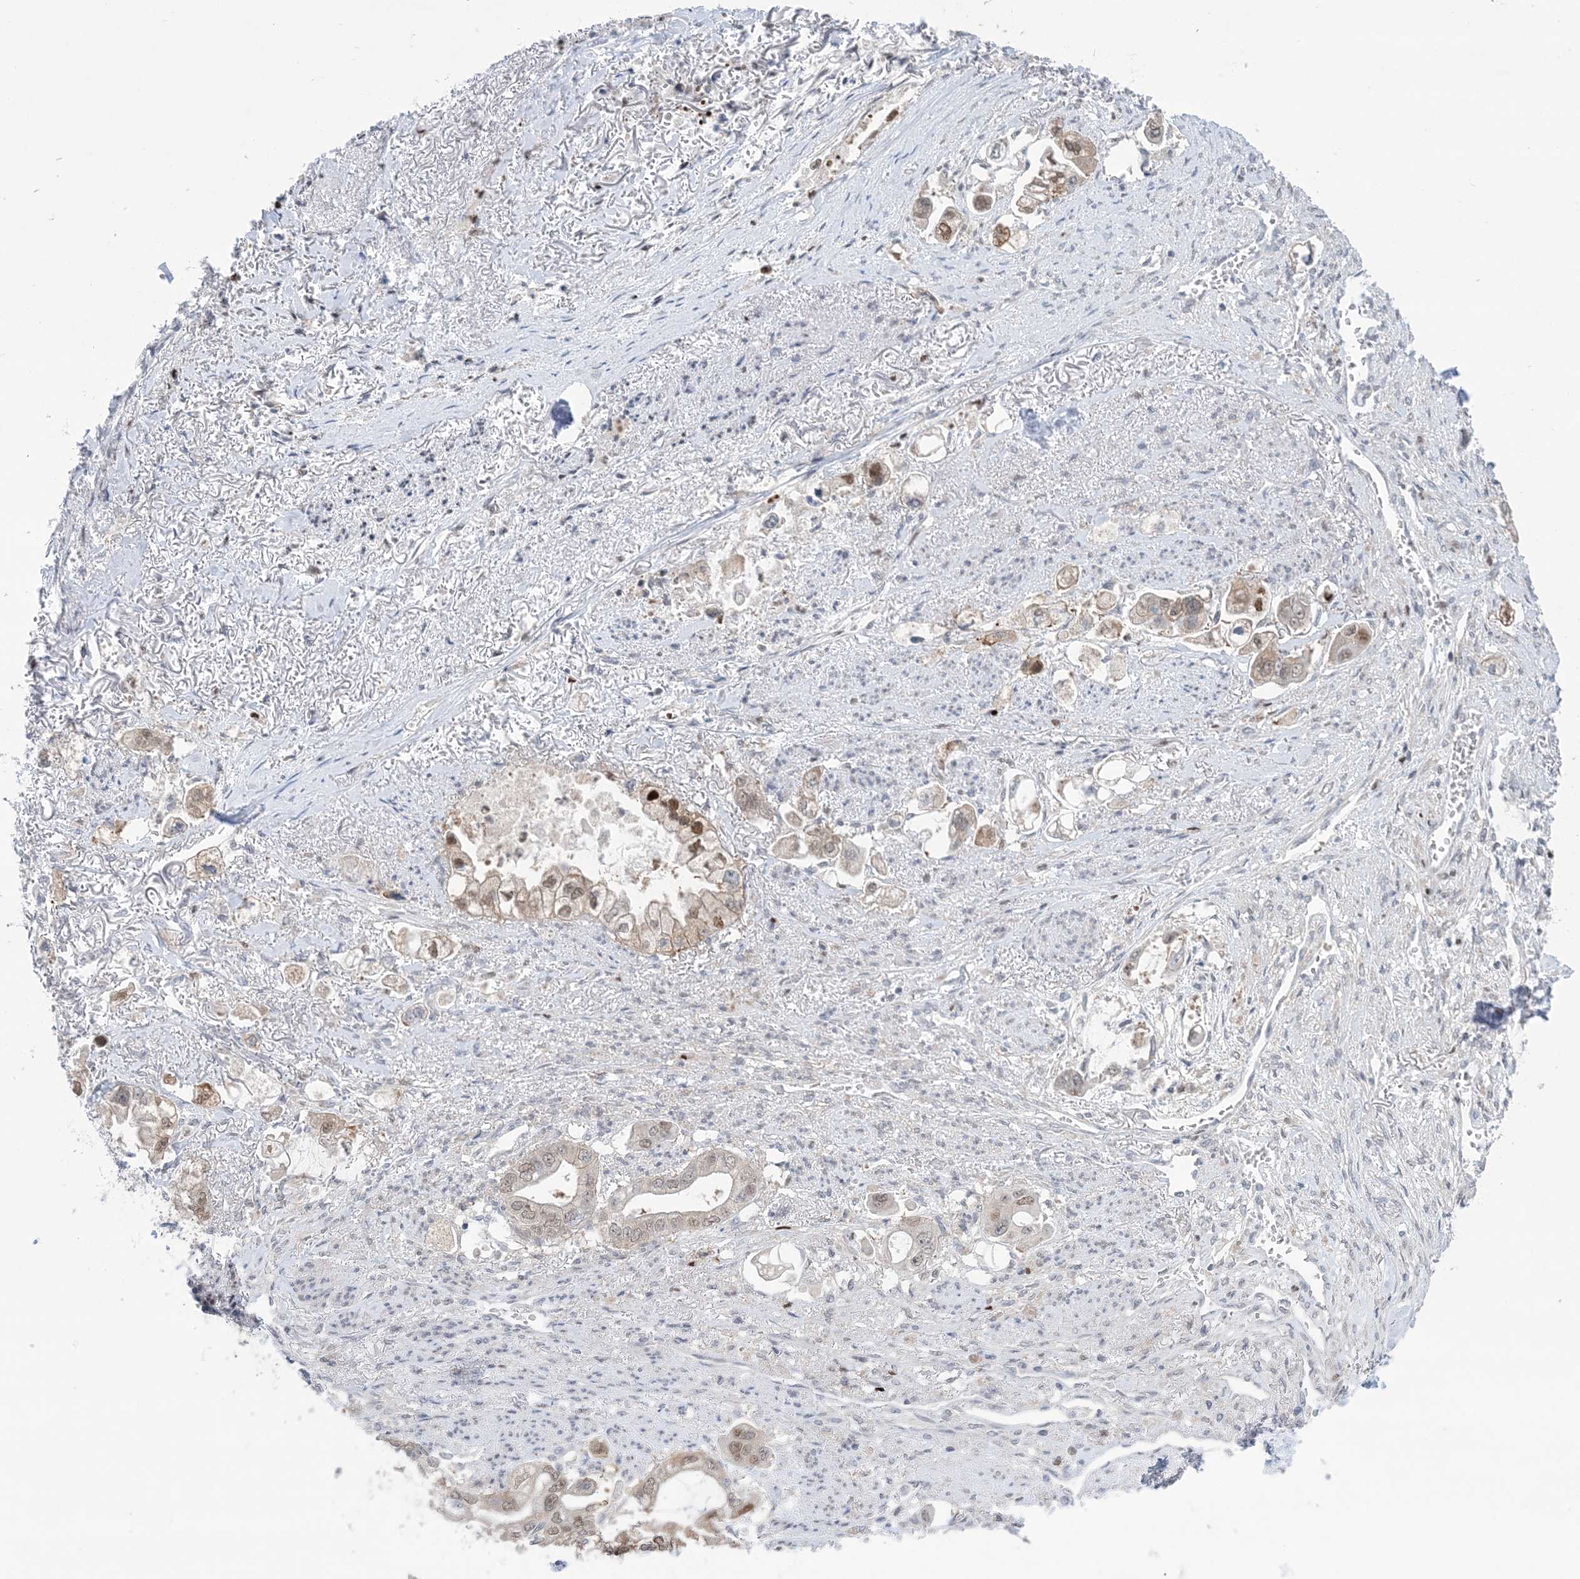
{"staining": {"intensity": "moderate", "quantity": "<25%", "location": "cytoplasmic/membranous,nuclear"}, "tissue": "stomach cancer", "cell_type": "Tumor cells", "image_type": "cancer", "snomed": [{"axis": "morphology", "description": "Adenocarcinoma, NOS"}, {"axis": "topography", "description": "Stomach"}], "caption": "Immunohistochemistry photomicrograph of neoplastic tissue: human stomach cancer (adenocarcinoma) stained using IHC shows low levels of moderate protein expression localized specifically in the cytoplasmic/membranous and nuclear of tumor cells, appearing as a cytoplasmic/membranous and nuclear brown color.", "gene": "TFPT", "patient": {"sex": "male", "age": 62}}